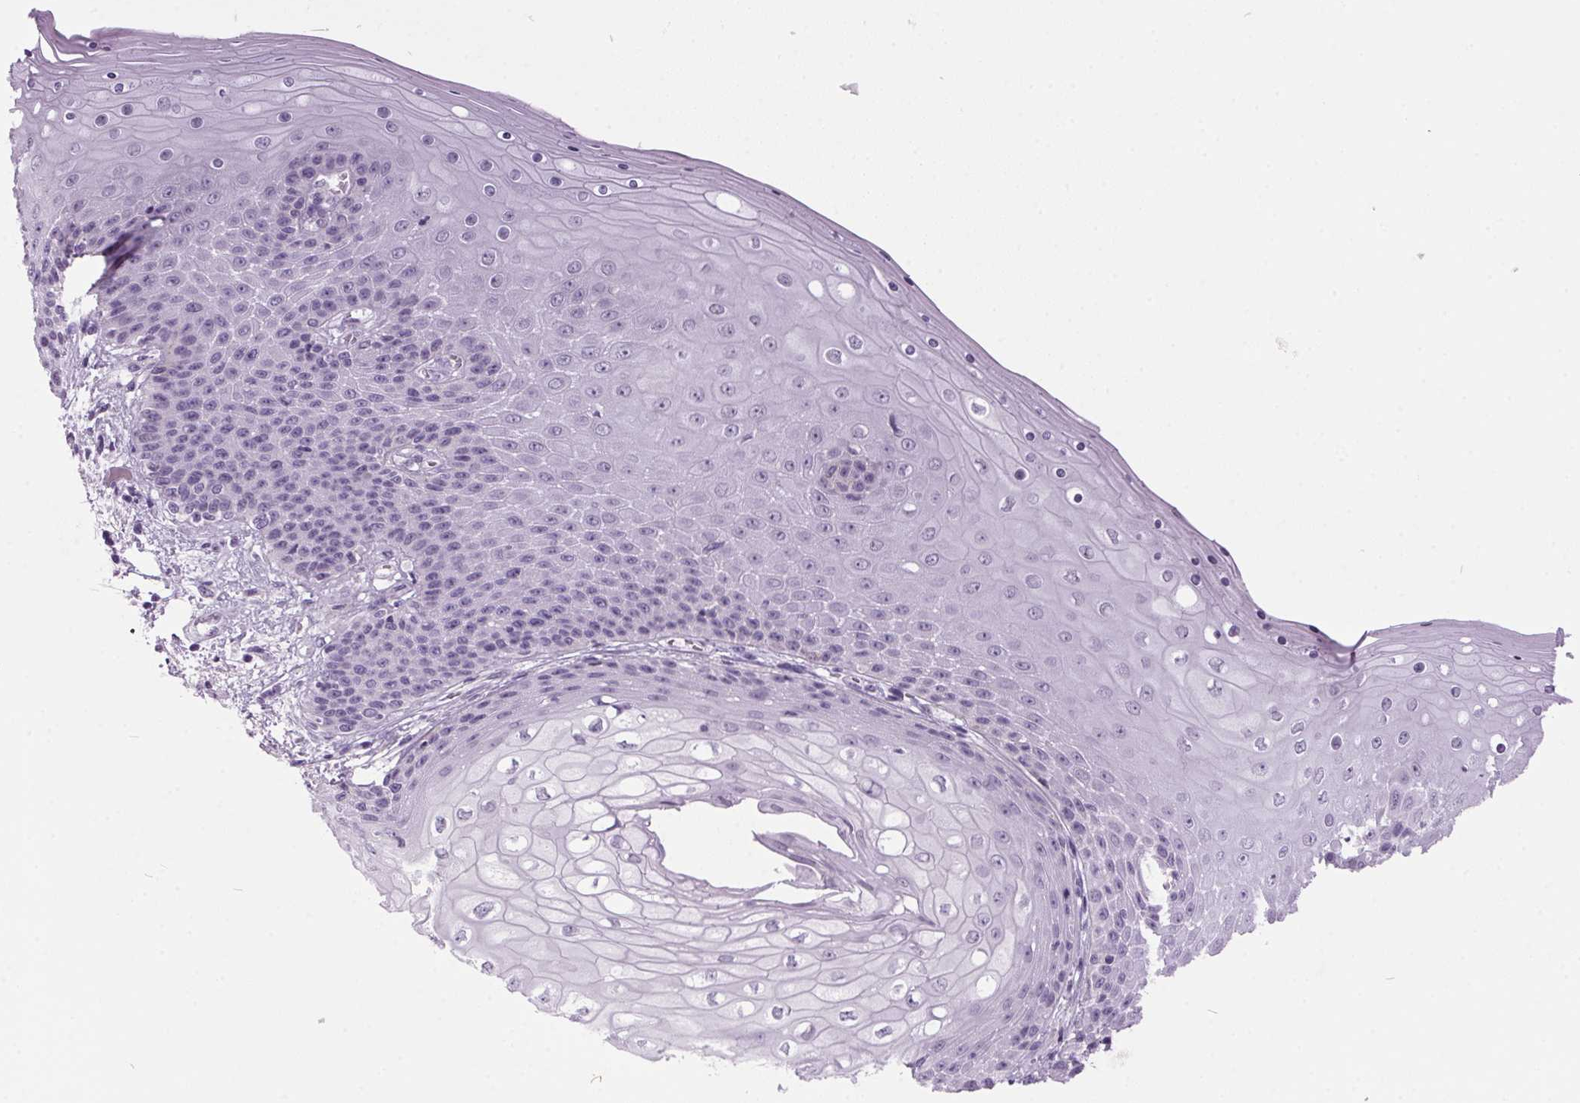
{"staining": {"intensity": "weak", "quantity": "<25%", "location": "cytoplasmic/membranous"}, "tissue": "skin", "cell_type": "Epidermal cells", "image_type": "normal", "snomed": [{"axis": "morphology", "description": "Normal tissue, NOS"}, {"axis": "topography", "description": "Anal"}], "caption": "An image of skin stained for a protein reveals no brown staining in epidermal cells.", "gene": "ODAD2", "patient": {"sex": "female", "age": 46}}